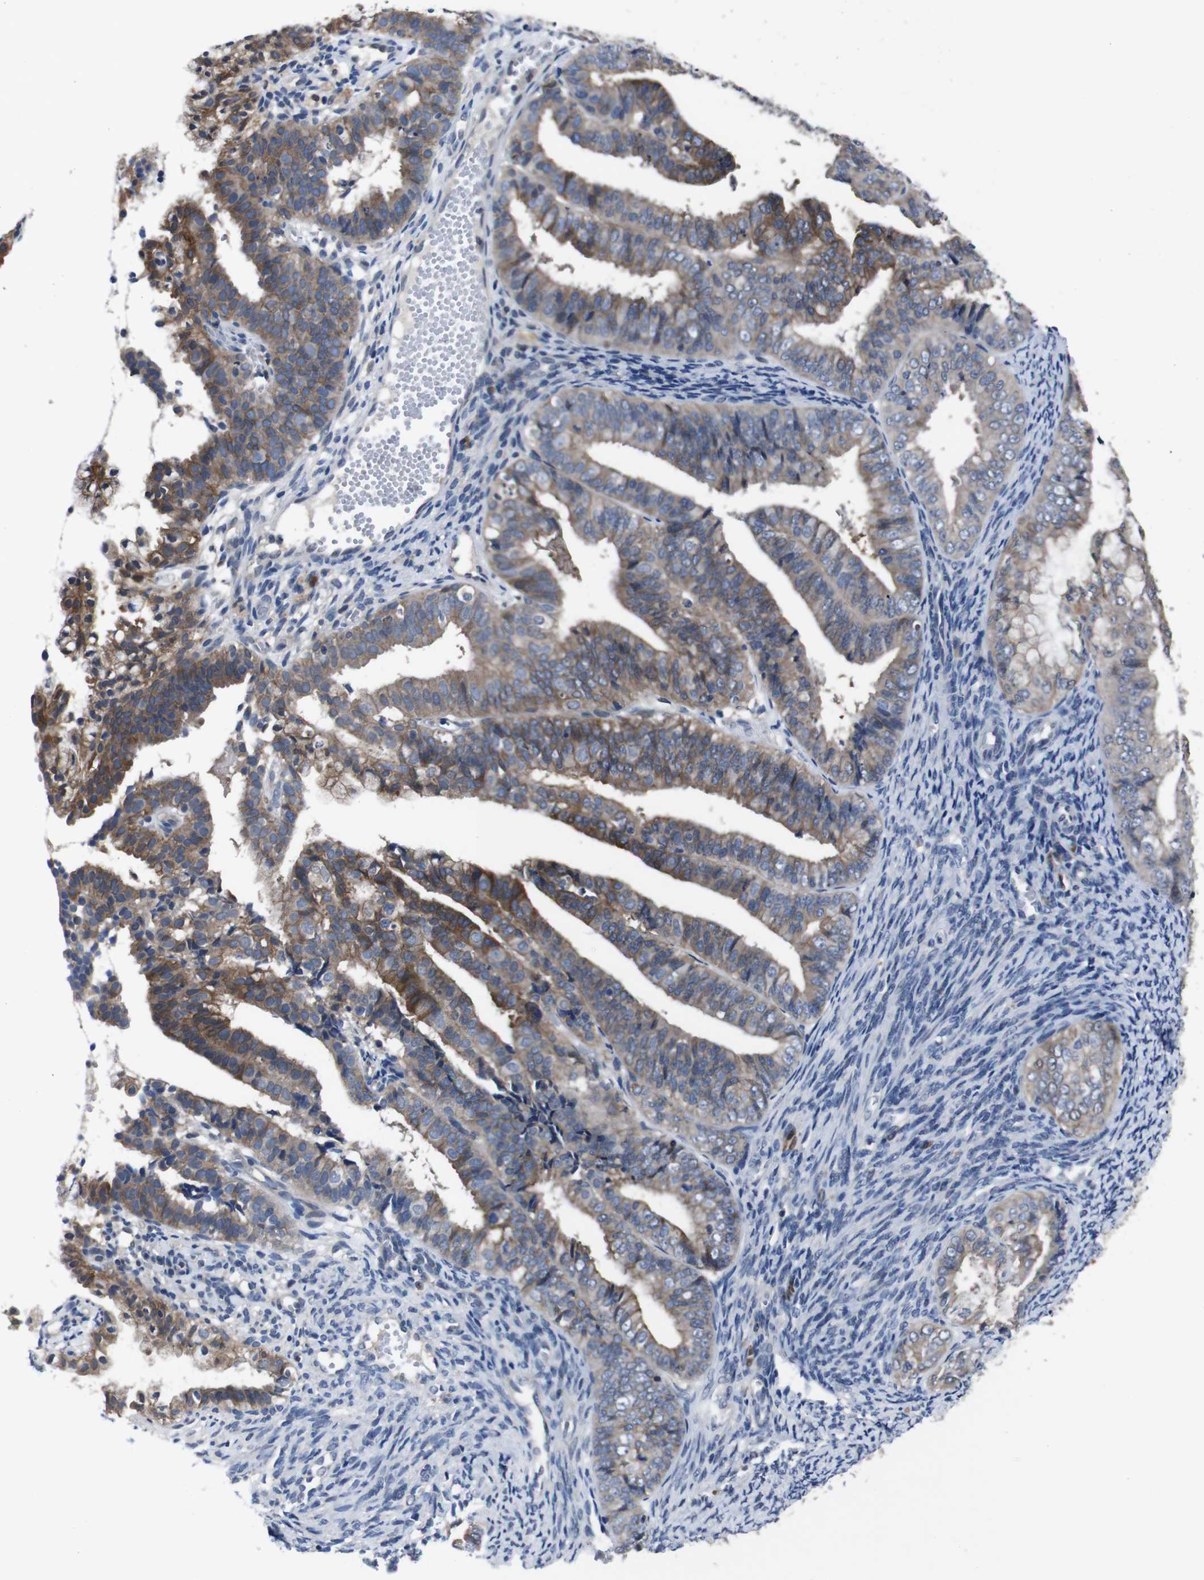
{"staining": {"intensity": "moderate", "quantity": ">75%", "location": "cytoplasmic/membranous"}, "tissue": "endometrial cancer", "cell_type": "Tumor cells", "image_type": "cancer", "snomed": [{"axis": "morphology", "description": "Adenocarcinoma, NOS"}, {"axis": "topography", "description": "Endometrium"}], "caption": "A histopathology image showing moderate cytoplasmic/membranous staining in about >75% of tumor cells in endometrial cancer (adenocarcinoma), as visualized by brown immunohistochemical staining.", "gene": "SEMA4B", "patient": {"sex": "female", "age": 63}}